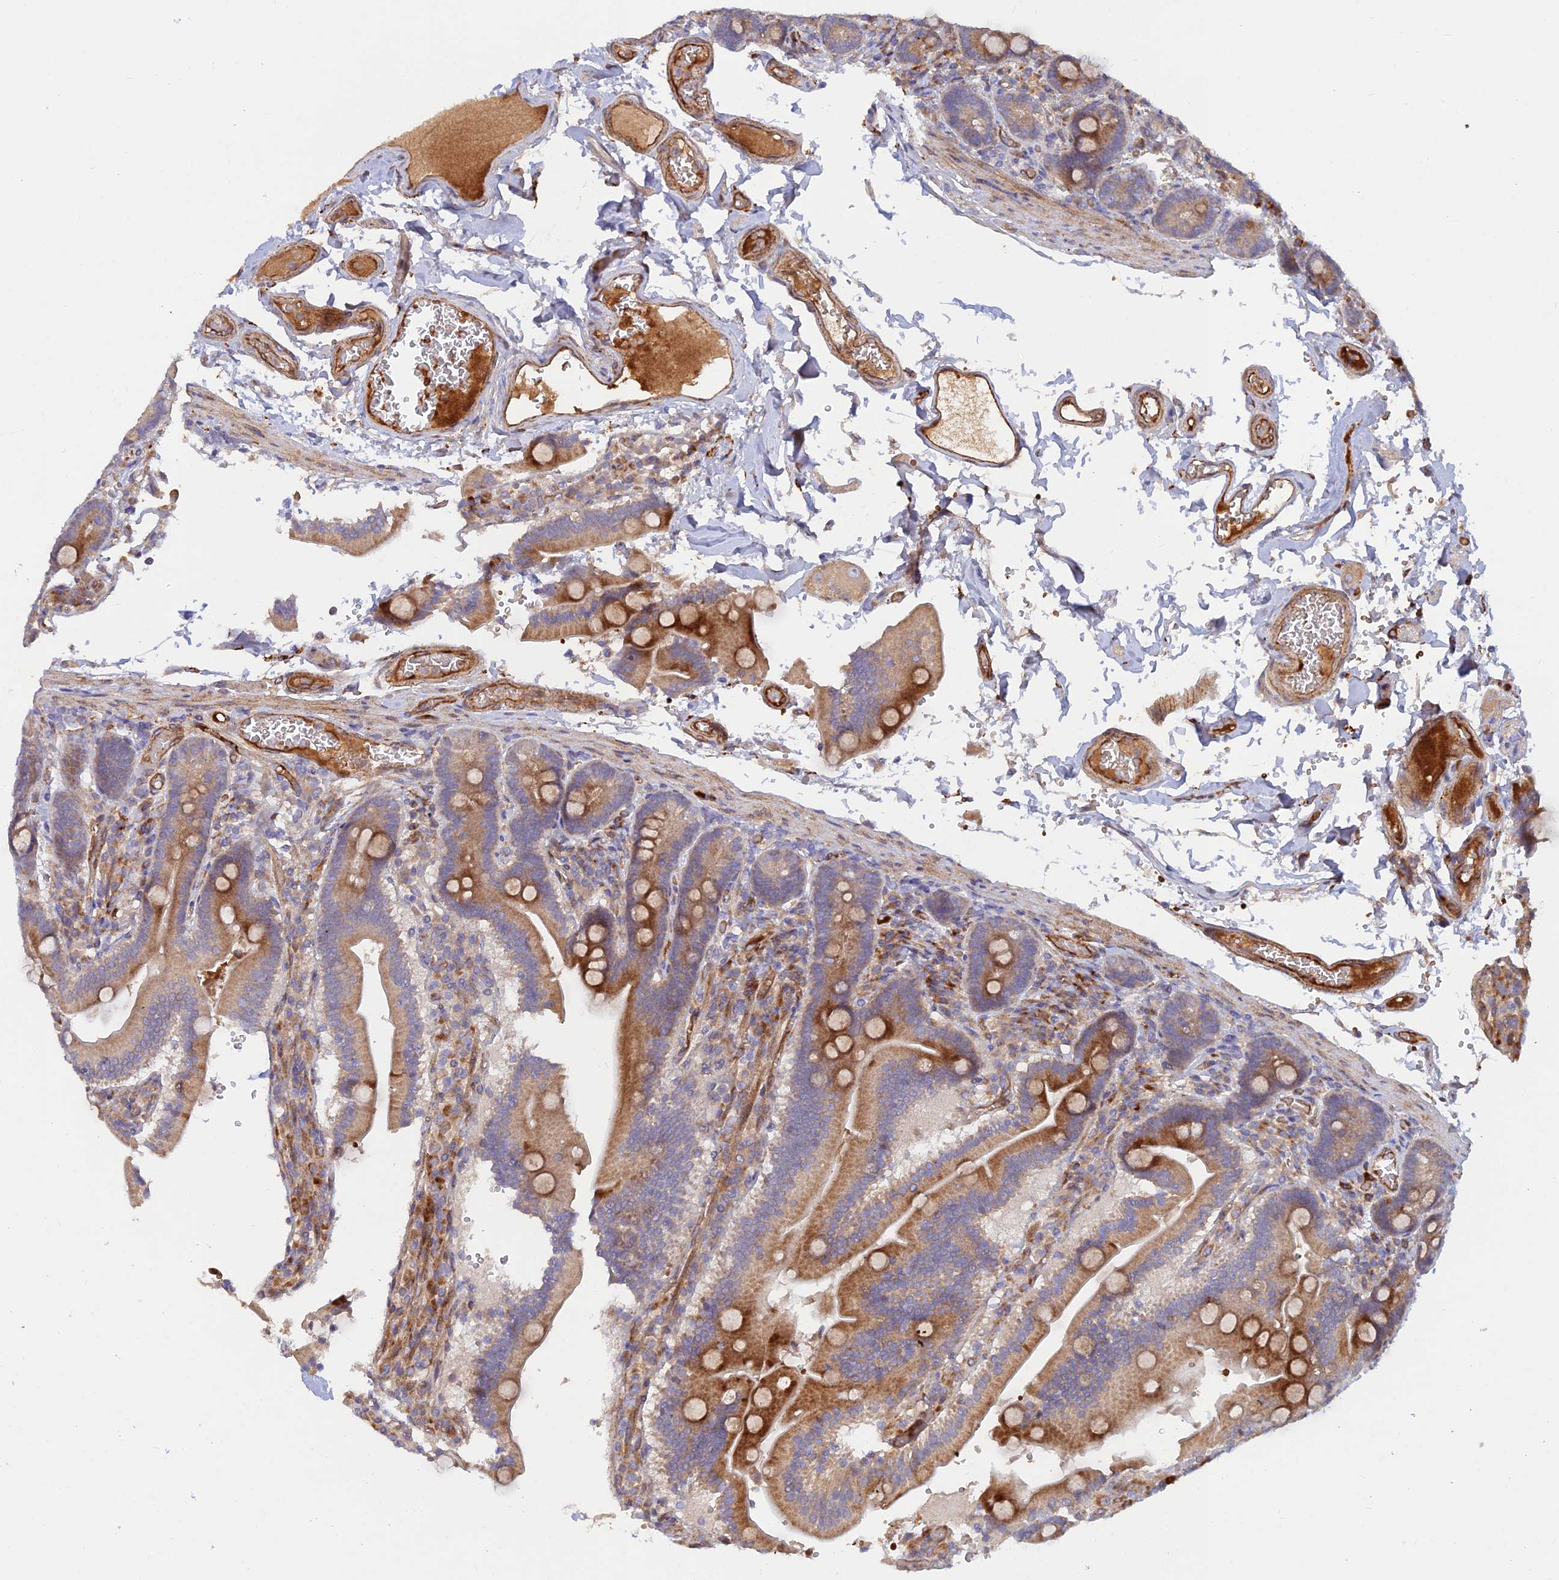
{"staining": {"intensity": "moderate", "quantity": ">75%", "location": "cytoplasmic/membranous"}, "tissue": "duodenum", "cell_type": "Glandular cells", "image_type": "normal", "snomed": [{"axis": "morphology", "description": "Normal tissue, NOS"}, {"axis": "topography", "description": "Duodenum"}], "caption": "A photomicrograph of duodenum stained for a protein displays moderate cytoplasmic/membranous brown staining in glandular cells. (IHC, brightfield microscopy, high magnification).", "gene": "GMCL1", "patient": {"sex": "female", "age": 62}}